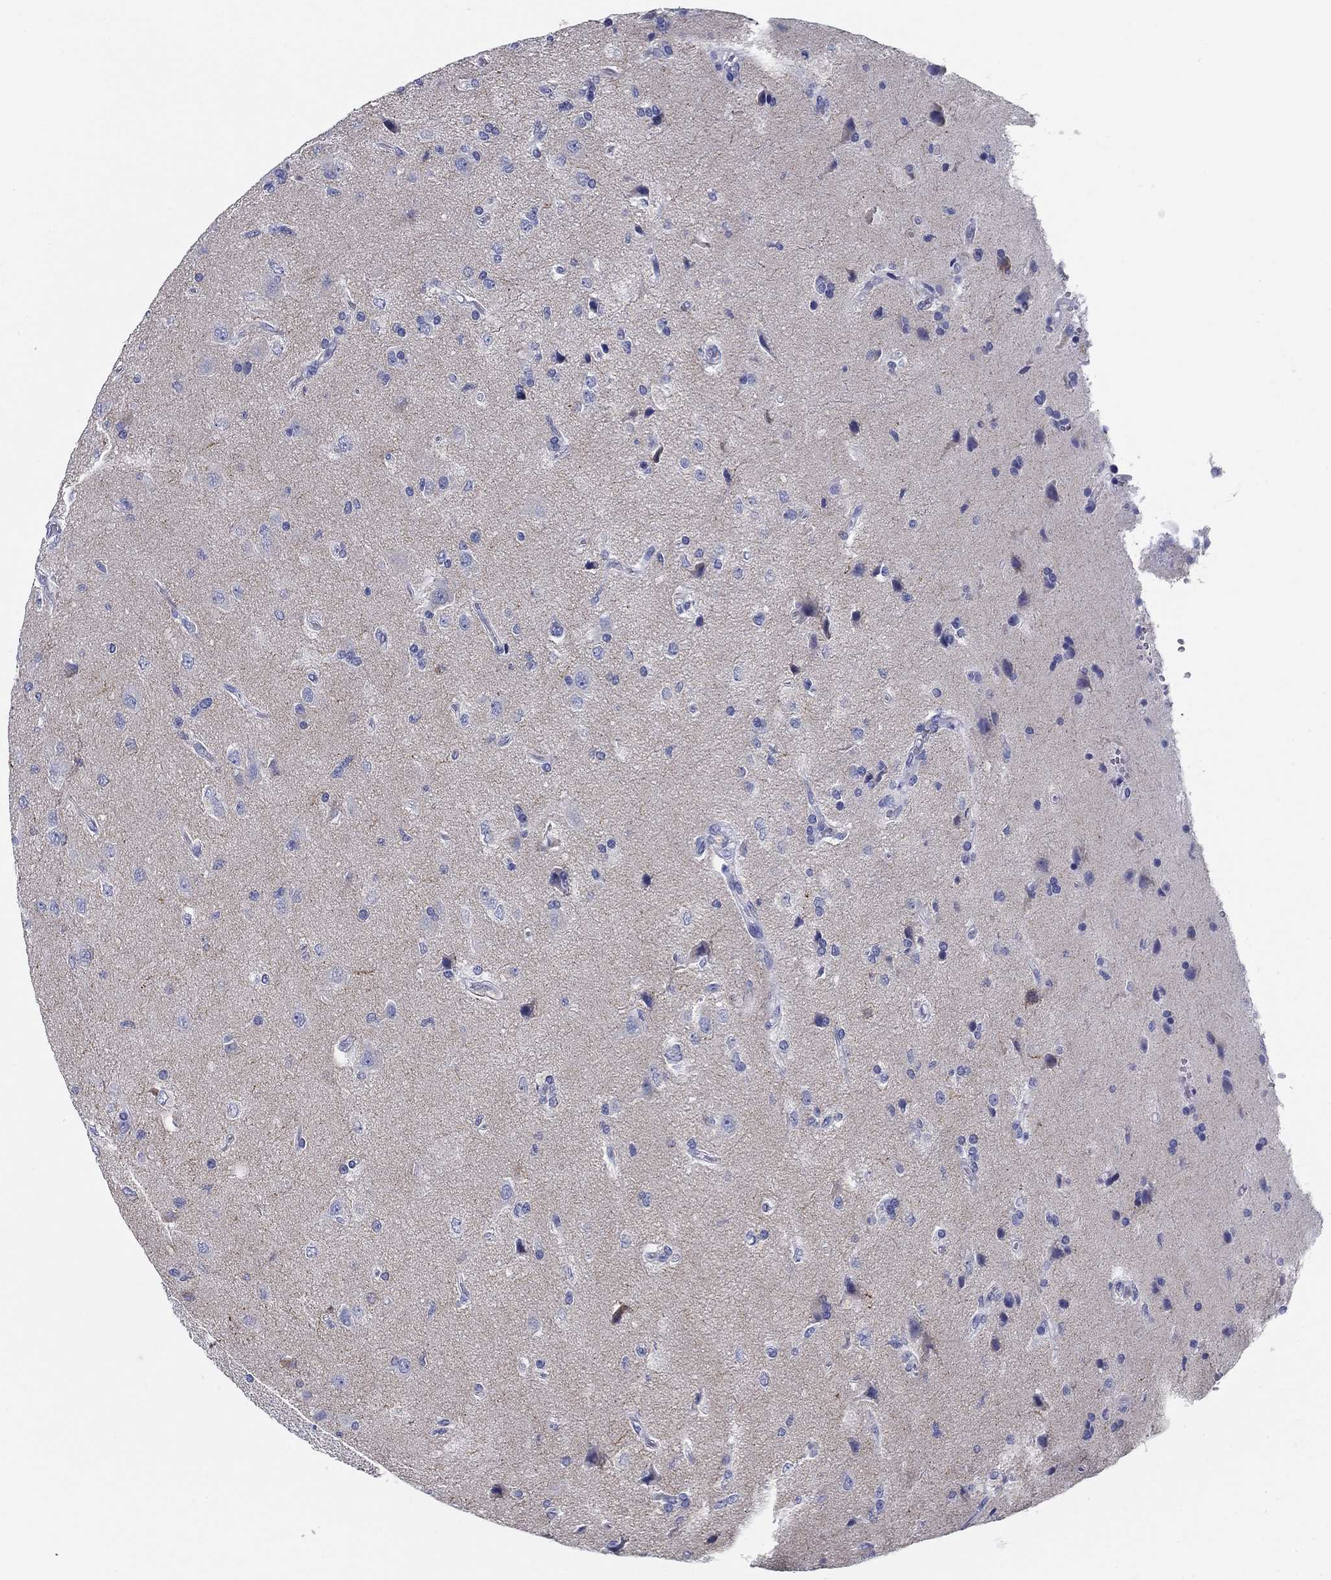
{"staining": {"intensity": "negative", "quantity": "none", "location": "none"}, "tissue": "glioma", "cell_type": "Tumor cells", "image_type": "cancer", "snomed": [{"axis": "morphology", "description": "Glioma, malignant, High grade"}, {"axis": "topography", "description": "Brain"}], "caption": "Tumor cells show no significant protein expression in glioma.", "gene": "UPB1", "patient": {"sex": "male", "age": 56}}